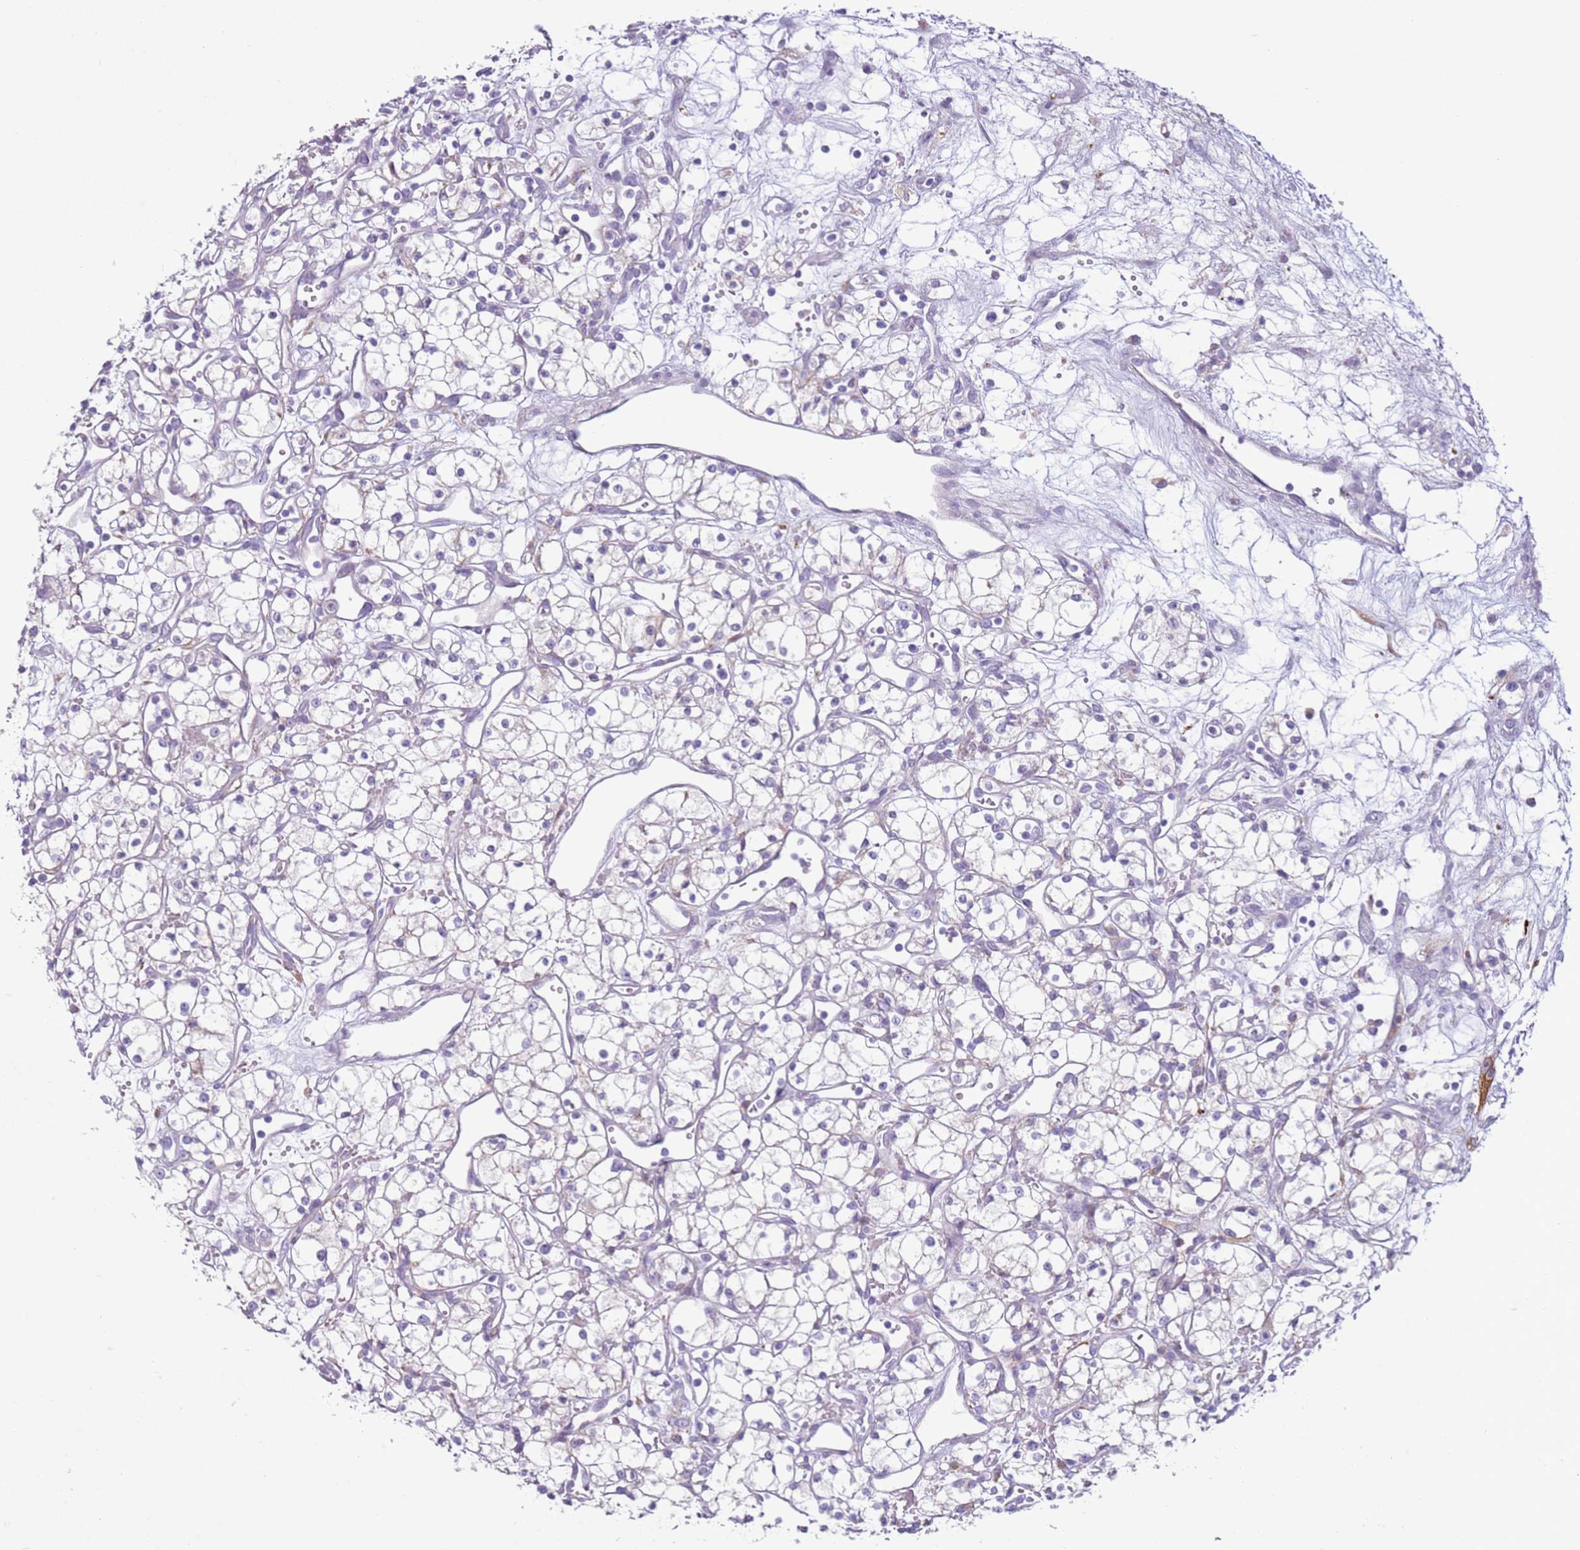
{"staining": {"intensity": "negative", "quantity": "none", "location": "none"}, "tissue": "renal cancer", "cell_type": "Tumor cells", "image_type": "cancer", "snomed": [{"axis": "morphology", "description": "Adenocarcinoma, NOS"}, {"axis": "topography", "description": "Kidney"}], "caption": "There is no significant positivity in tumor cells of renal cancer (adenocarcinoma).", "gene": "OAF", "patient": {"sex": "male", "age": 59}}